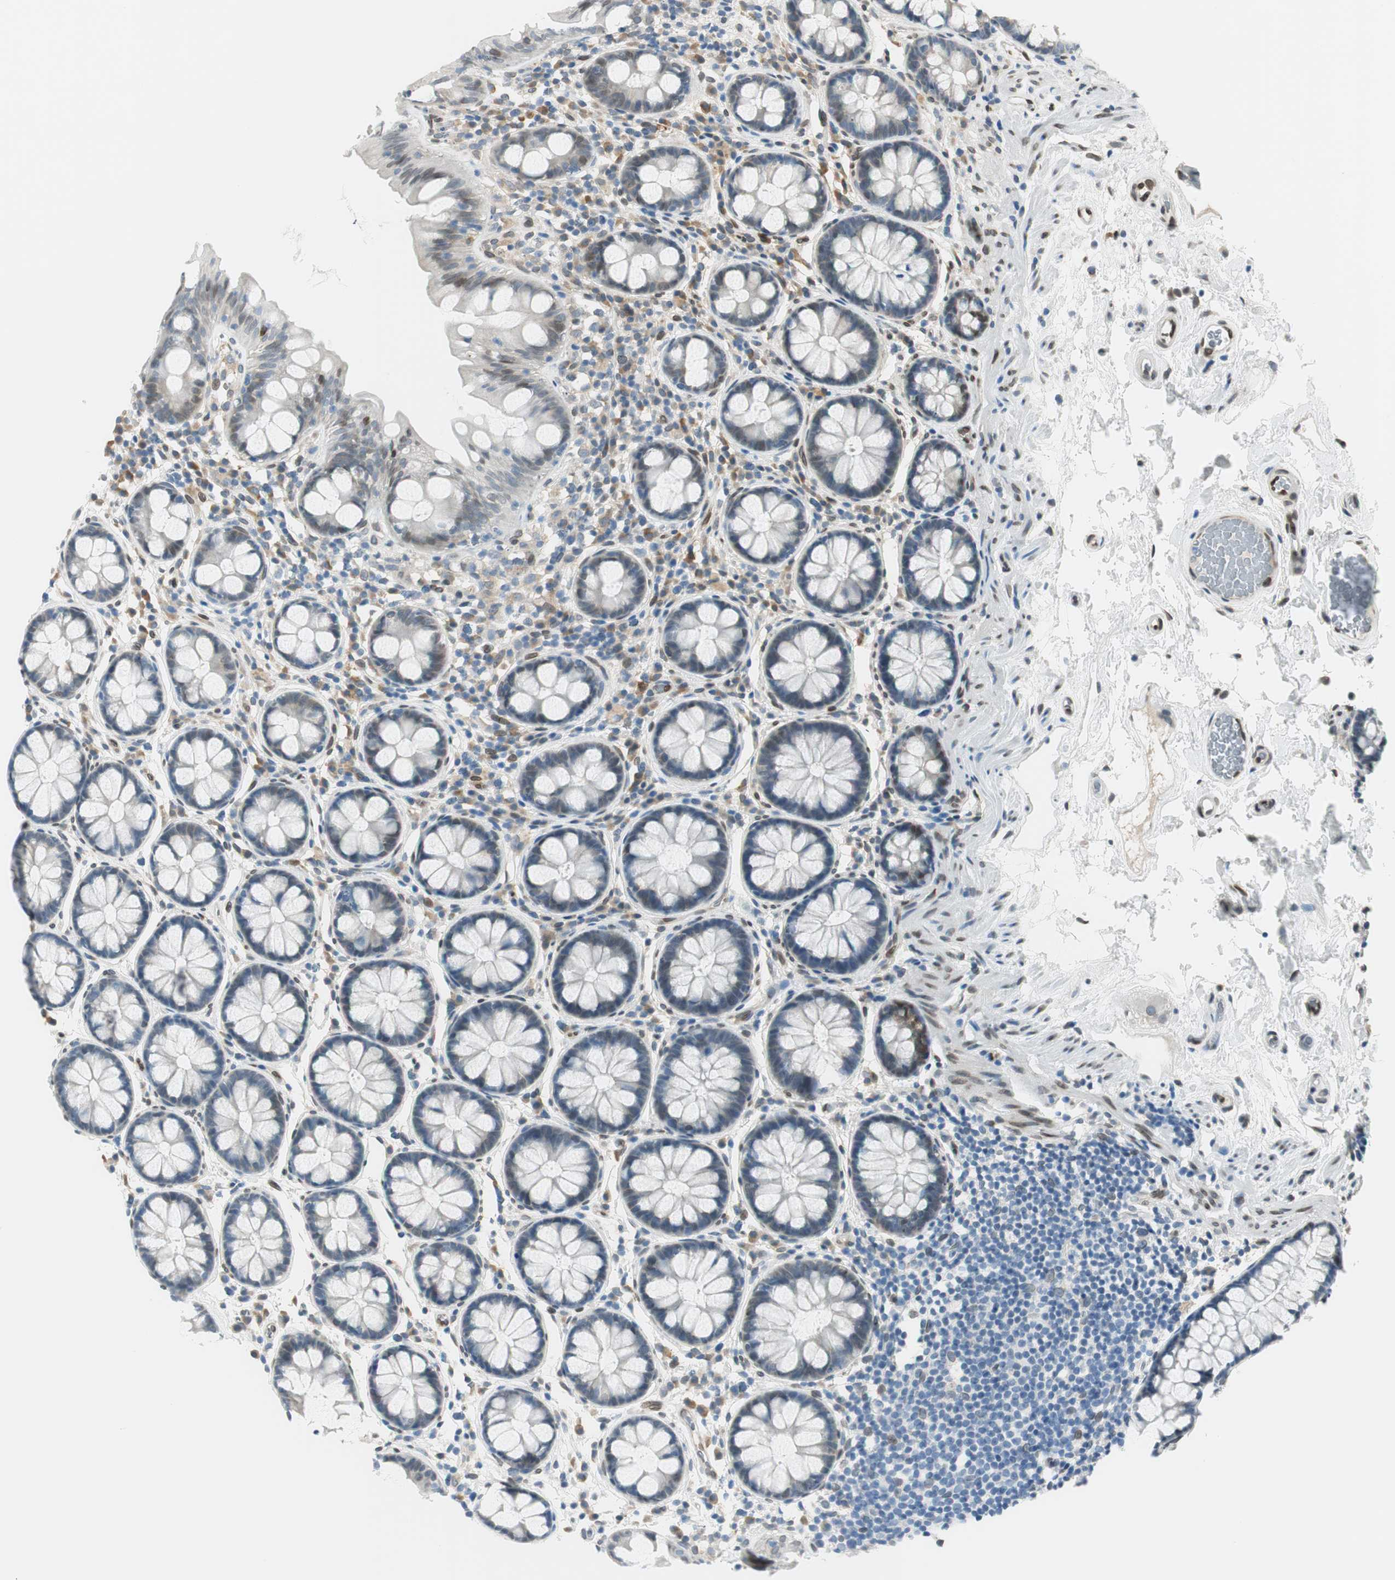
{"staining": {"intensity": "moderate", "quantity": "25%-75%", "location": "cytoplasmic/membranous,nuclear"}, "tissue": "colon", "cell_type": "Endothelial cells", "image_type": "normal", "snomed": [{"axis": "morphology", "description": "Normal tissue, NOS"}, {"axis": "topography", "description": "Colon"}], "caption": "Colon stained for a protein displays moderate cytoplasmic/membranous,nuclear positivity in endothelial cells. (Brightfield microscopy of DAB IHC at high magnification).", "gene": "TMEM260", "patient": {"sex": "female", "age": 80}}